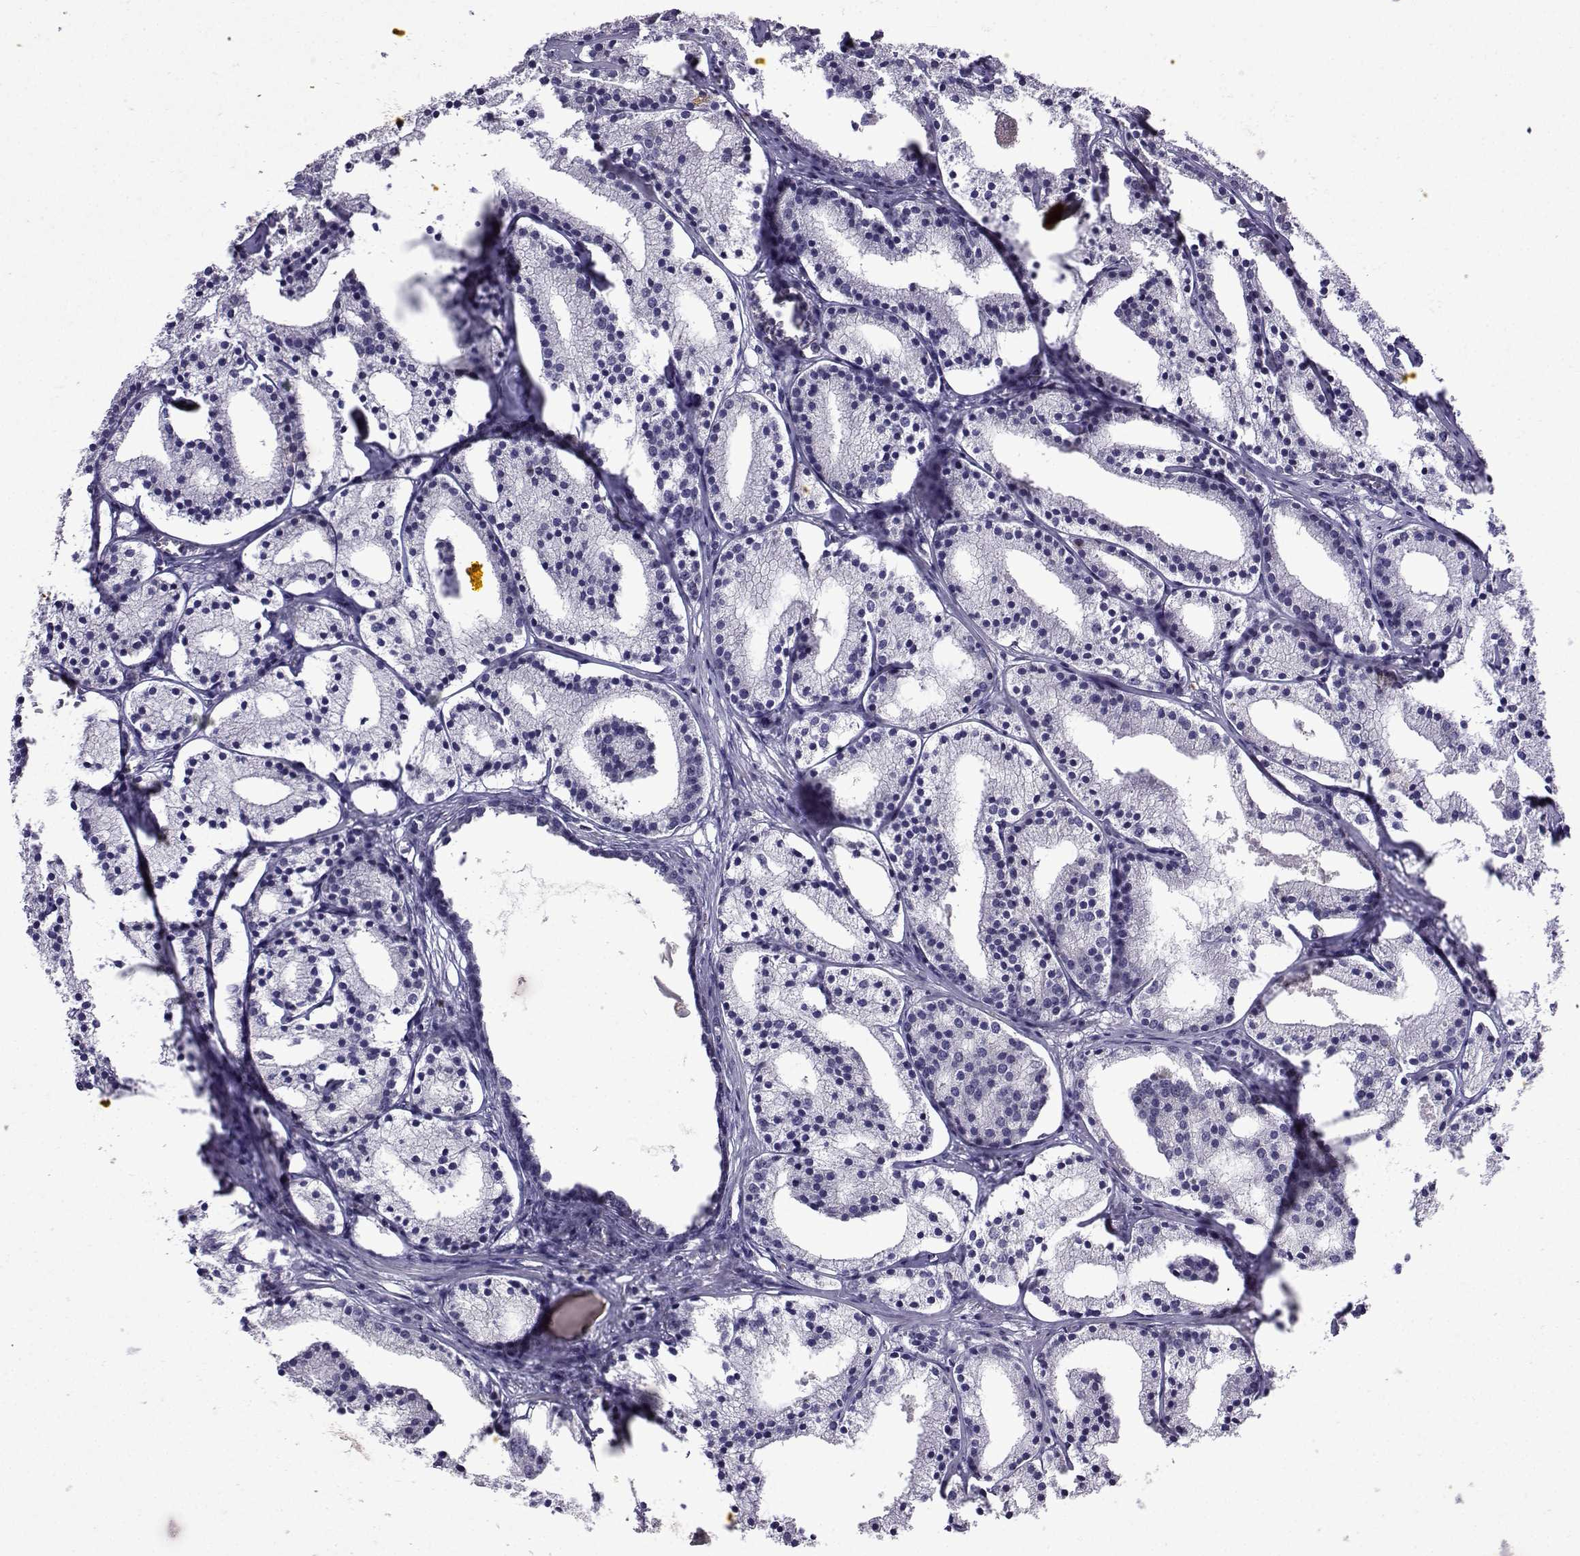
{"staining": {"intensity": "negative", "quantity": "none", "location": "none"}, "tissue": "prostate cancer", "cell_type": "Tumor cells", "image_type": "cancer", "snomed": [{"axis": "morphology", "description": "Adenocarcinoma, NOS"}, {"axis": "topography", "description": "Prostate"}], "caption": "High power microscopy micrograph of an immunohistochemistry photomicrograph of prostate adenocarcinoma, revealing no significant expression in tumor cells.", "gene": "CCL28", "patient": {"sex": "male", "age": 69}}